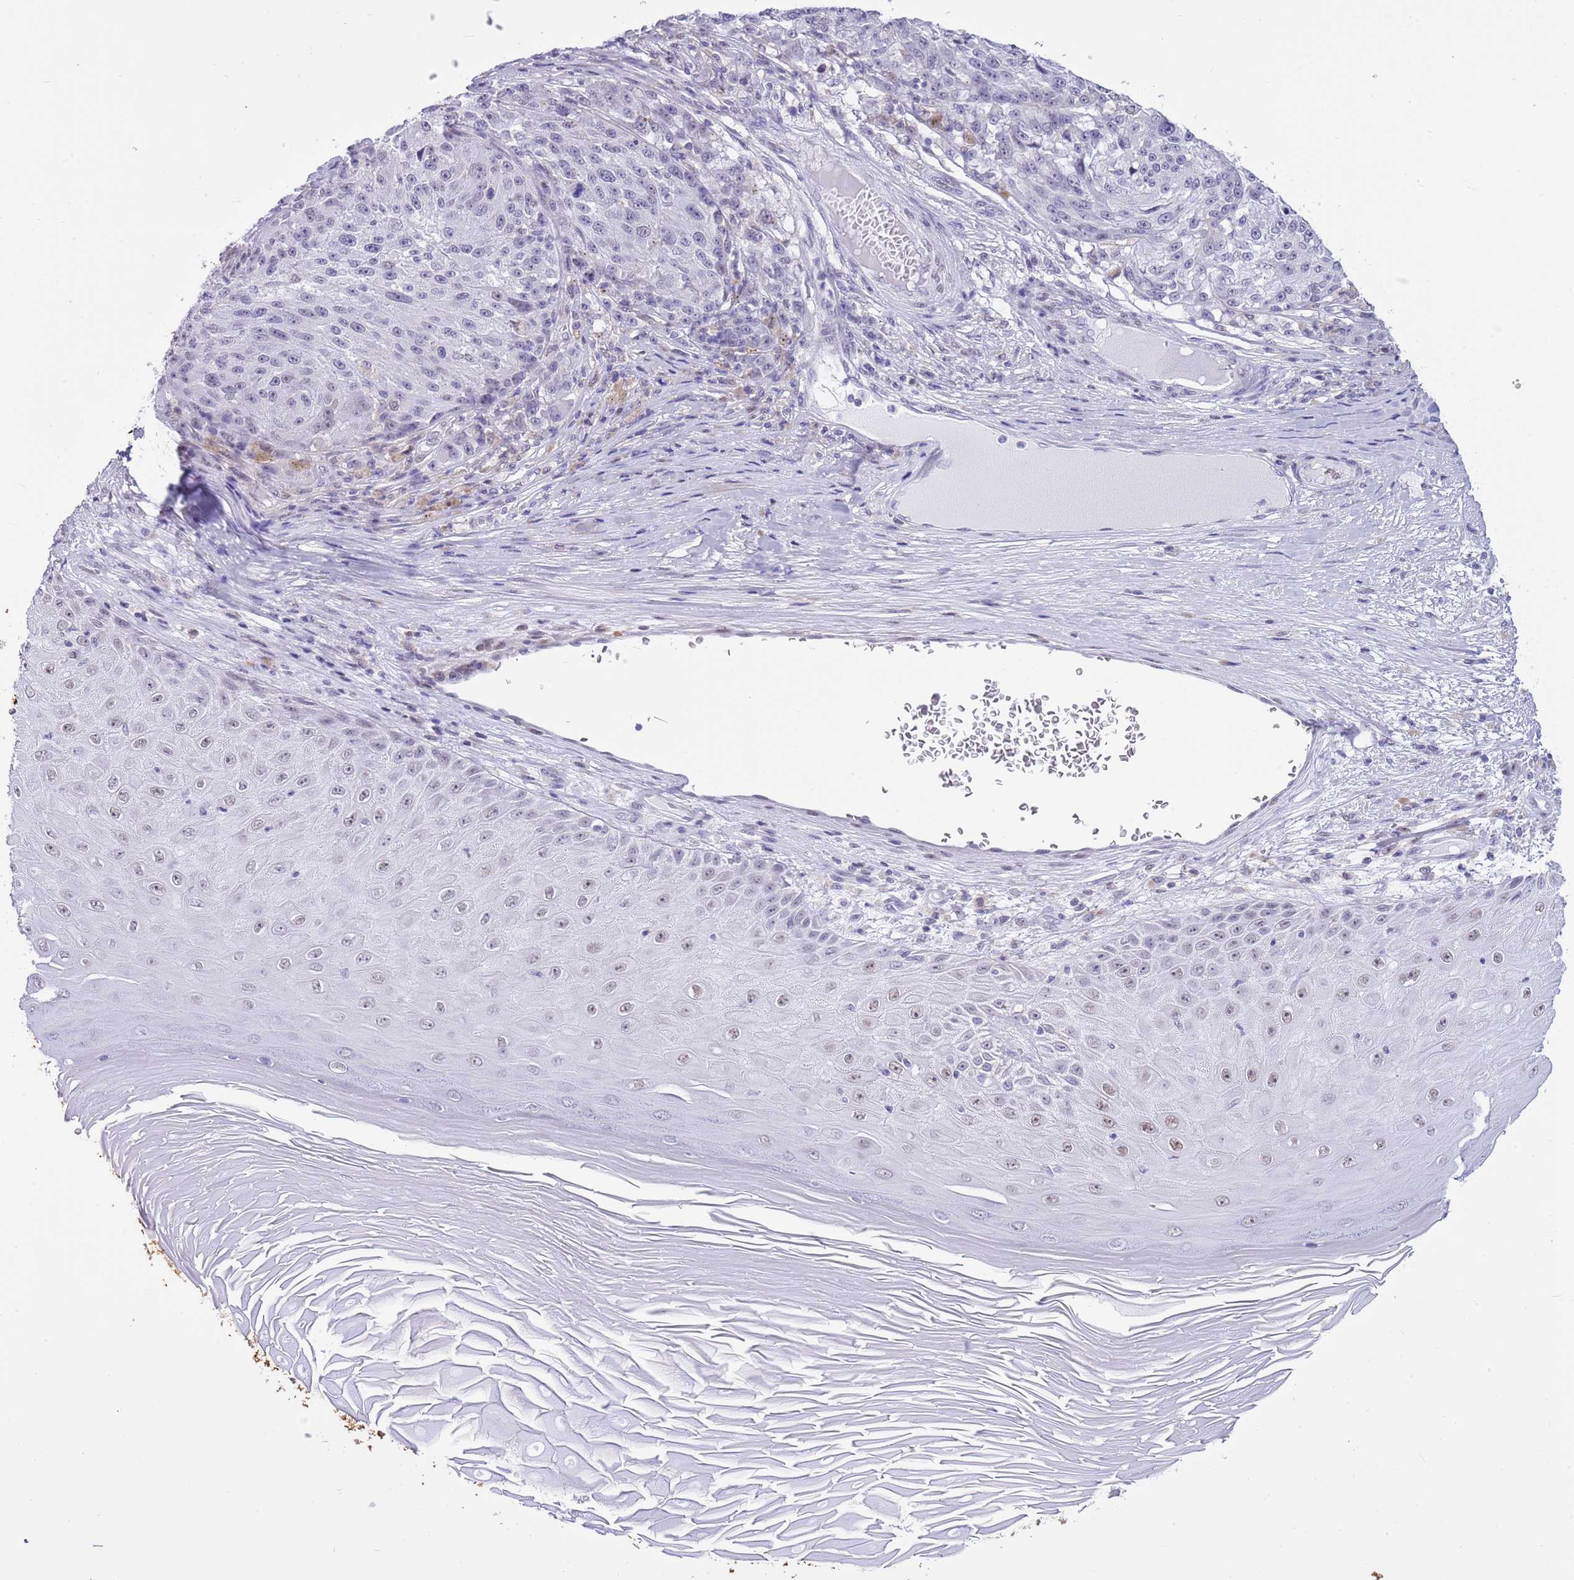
{"staining": {"intensity": "negative", "quantity": "none", "location": "none"}, "tissue": "melanoma", "cell_type": "Tumor cells", "image_type": "cancer", "snomed": [{"axis": "morphology", "description": "Malignant melanoma, NOS"}, {"axis": "topography", "description": "Skin"}], "caption": "High magnification brightfield microscopy of malignant melanoma stained with DAB (3,3'-diaminobenzidine) (brown) and counterstained with hematoxylin (blue): tumor cells show no significant positivity.", "gene": "PPP1R17", "patient": {"sex": "male", "age": 53}}